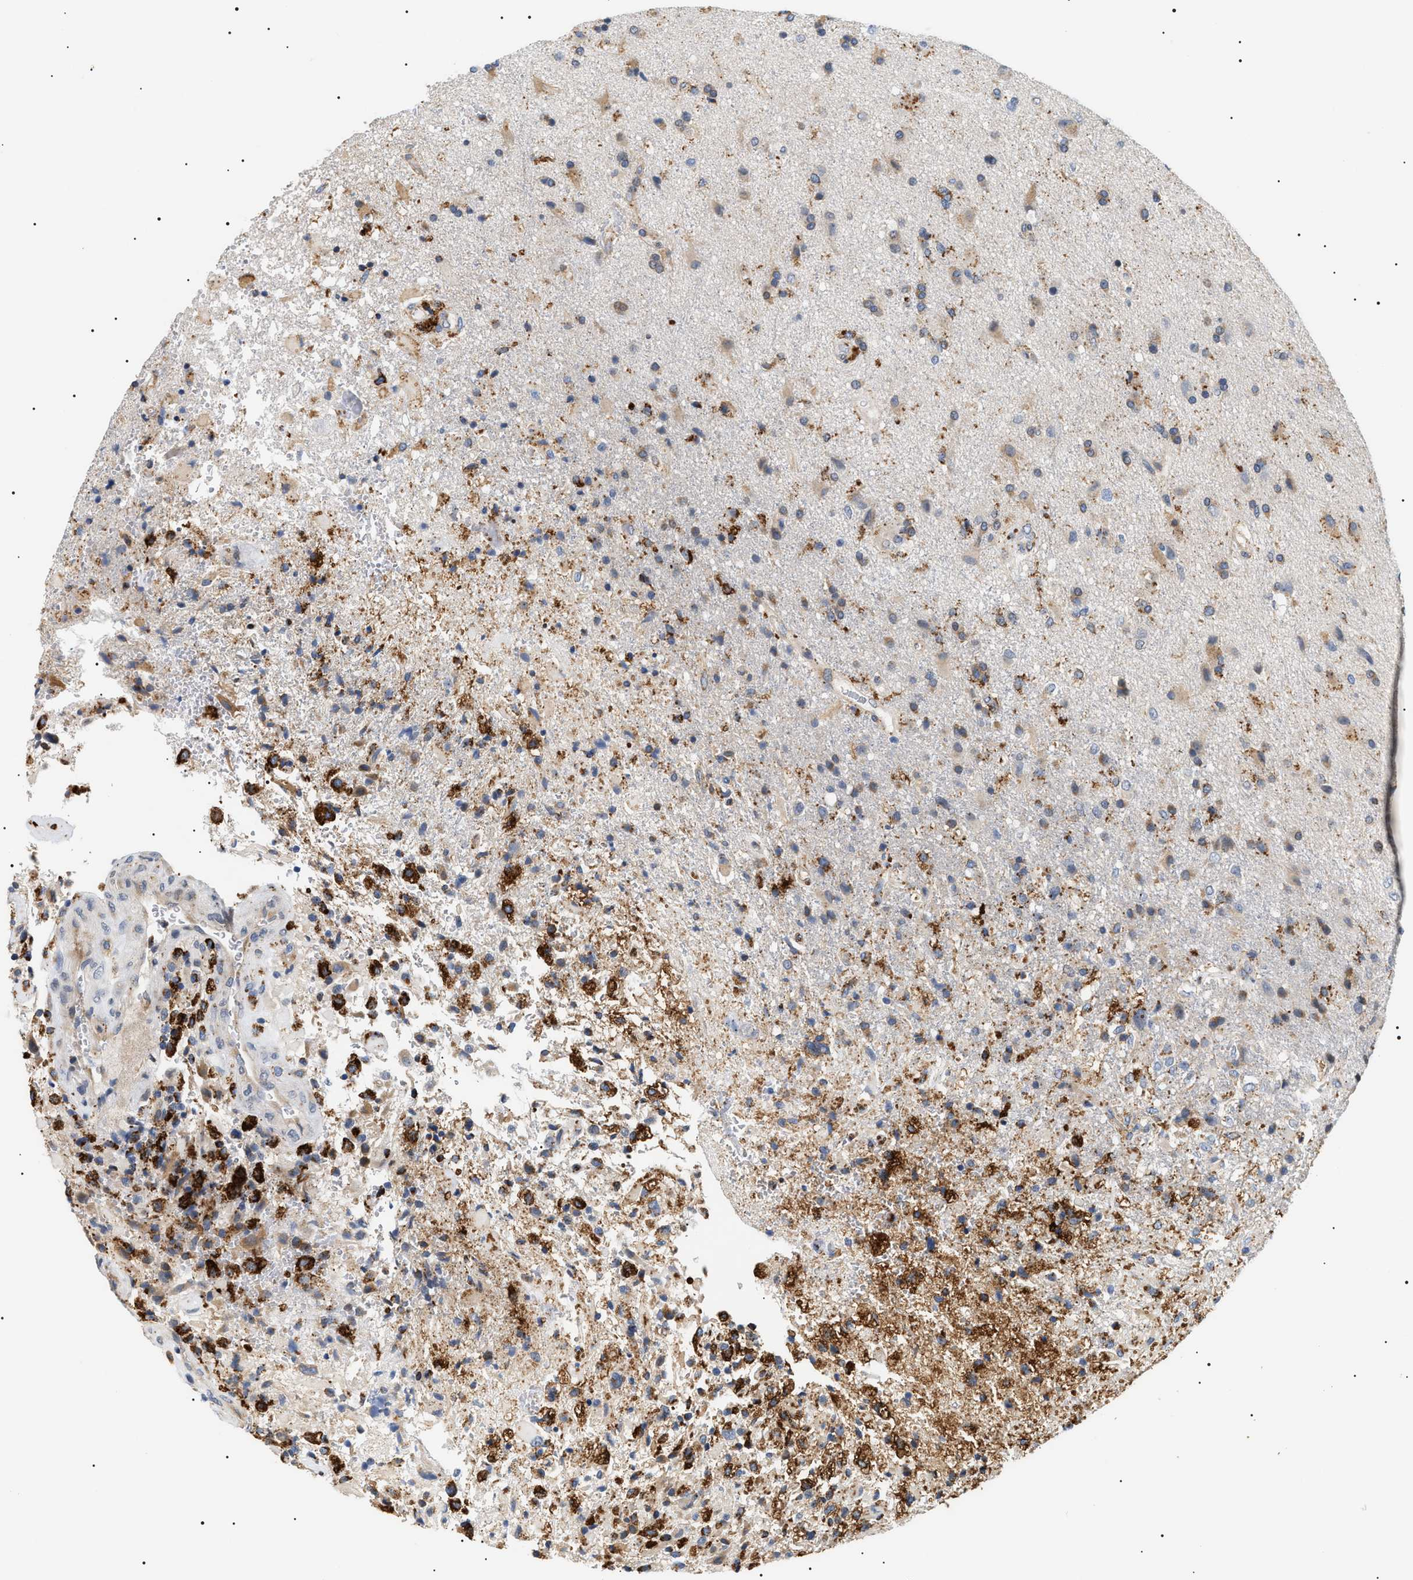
{"staining": {"intensity": "weak", "quantity": "25%-75%", "location": "cytoplasmic/membranous"}, "tissue": "glioma", "cell_type": "Tumor cells", "image_type": "cancer", "snomed": [{"axis": "morphology", "description": "Glioma, malignant, High grade"}, {"axis": "topography", "description": "Brain"}], "caption": "Immunohistochemistry of glioma displays low levels of weak cytoplasmic/membranous staining in about 25%-75% of tumor cells.", "gene": "HSD17B11", "patient": {"sex": "male", "age": 72}}